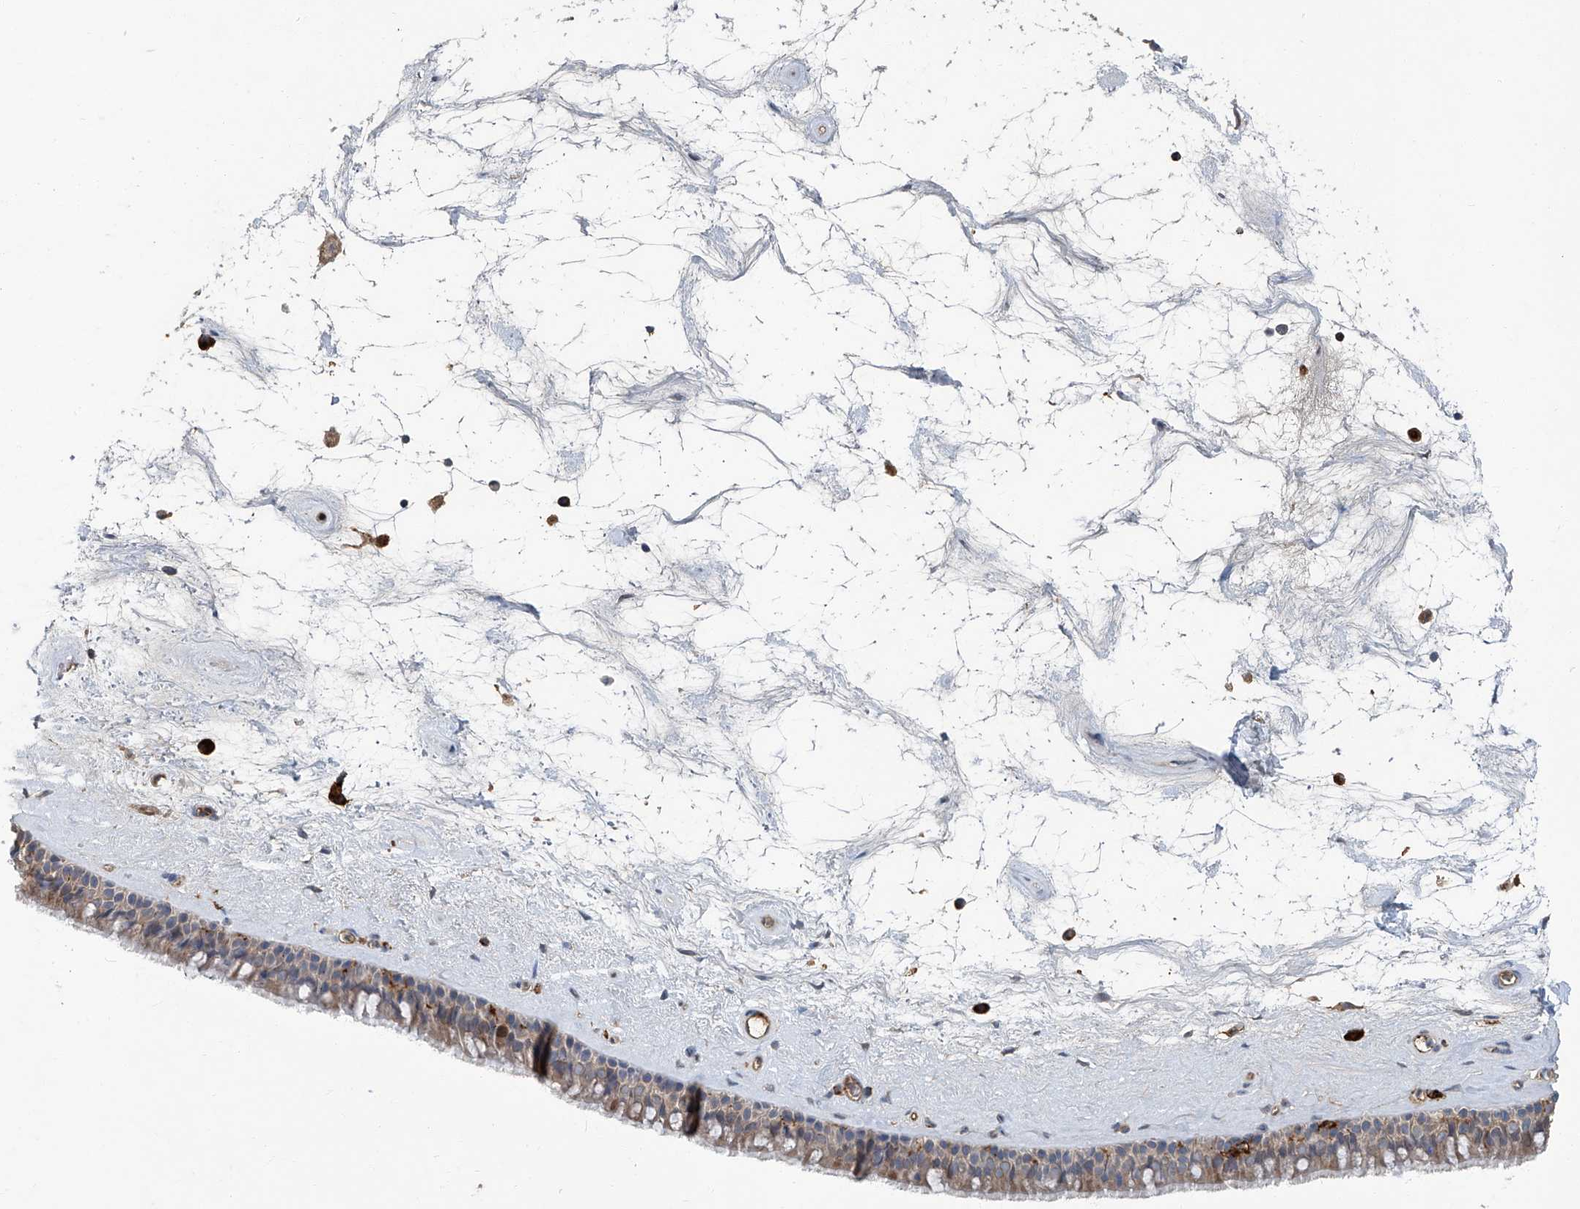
{"staining": {"intensity": "weak", "quantity": "25%-75%", "location": "cytoplasmic/membranous"}, "tissue": "nasopharynx", "cell_type": "Respiratory epithelial cells", "image_type": "normal", "snomed": [{"axis": "morphology", "description": "Normal tissue, NOS"}, {"axis": "topography", "description": "Nasopharynx"}], "caption": "High-magnification brightfield microscopy of unremarkable nasopharynx stained with DAB (brown) and counterstained with hematoxylin (blue). respiratory epithelial cells exhibit weak cytoplasmic/membranous expression is present in approximately25%-75% of cells.", "gene": "FAM167A", "patient": {"sex": "male", "age": 64}}